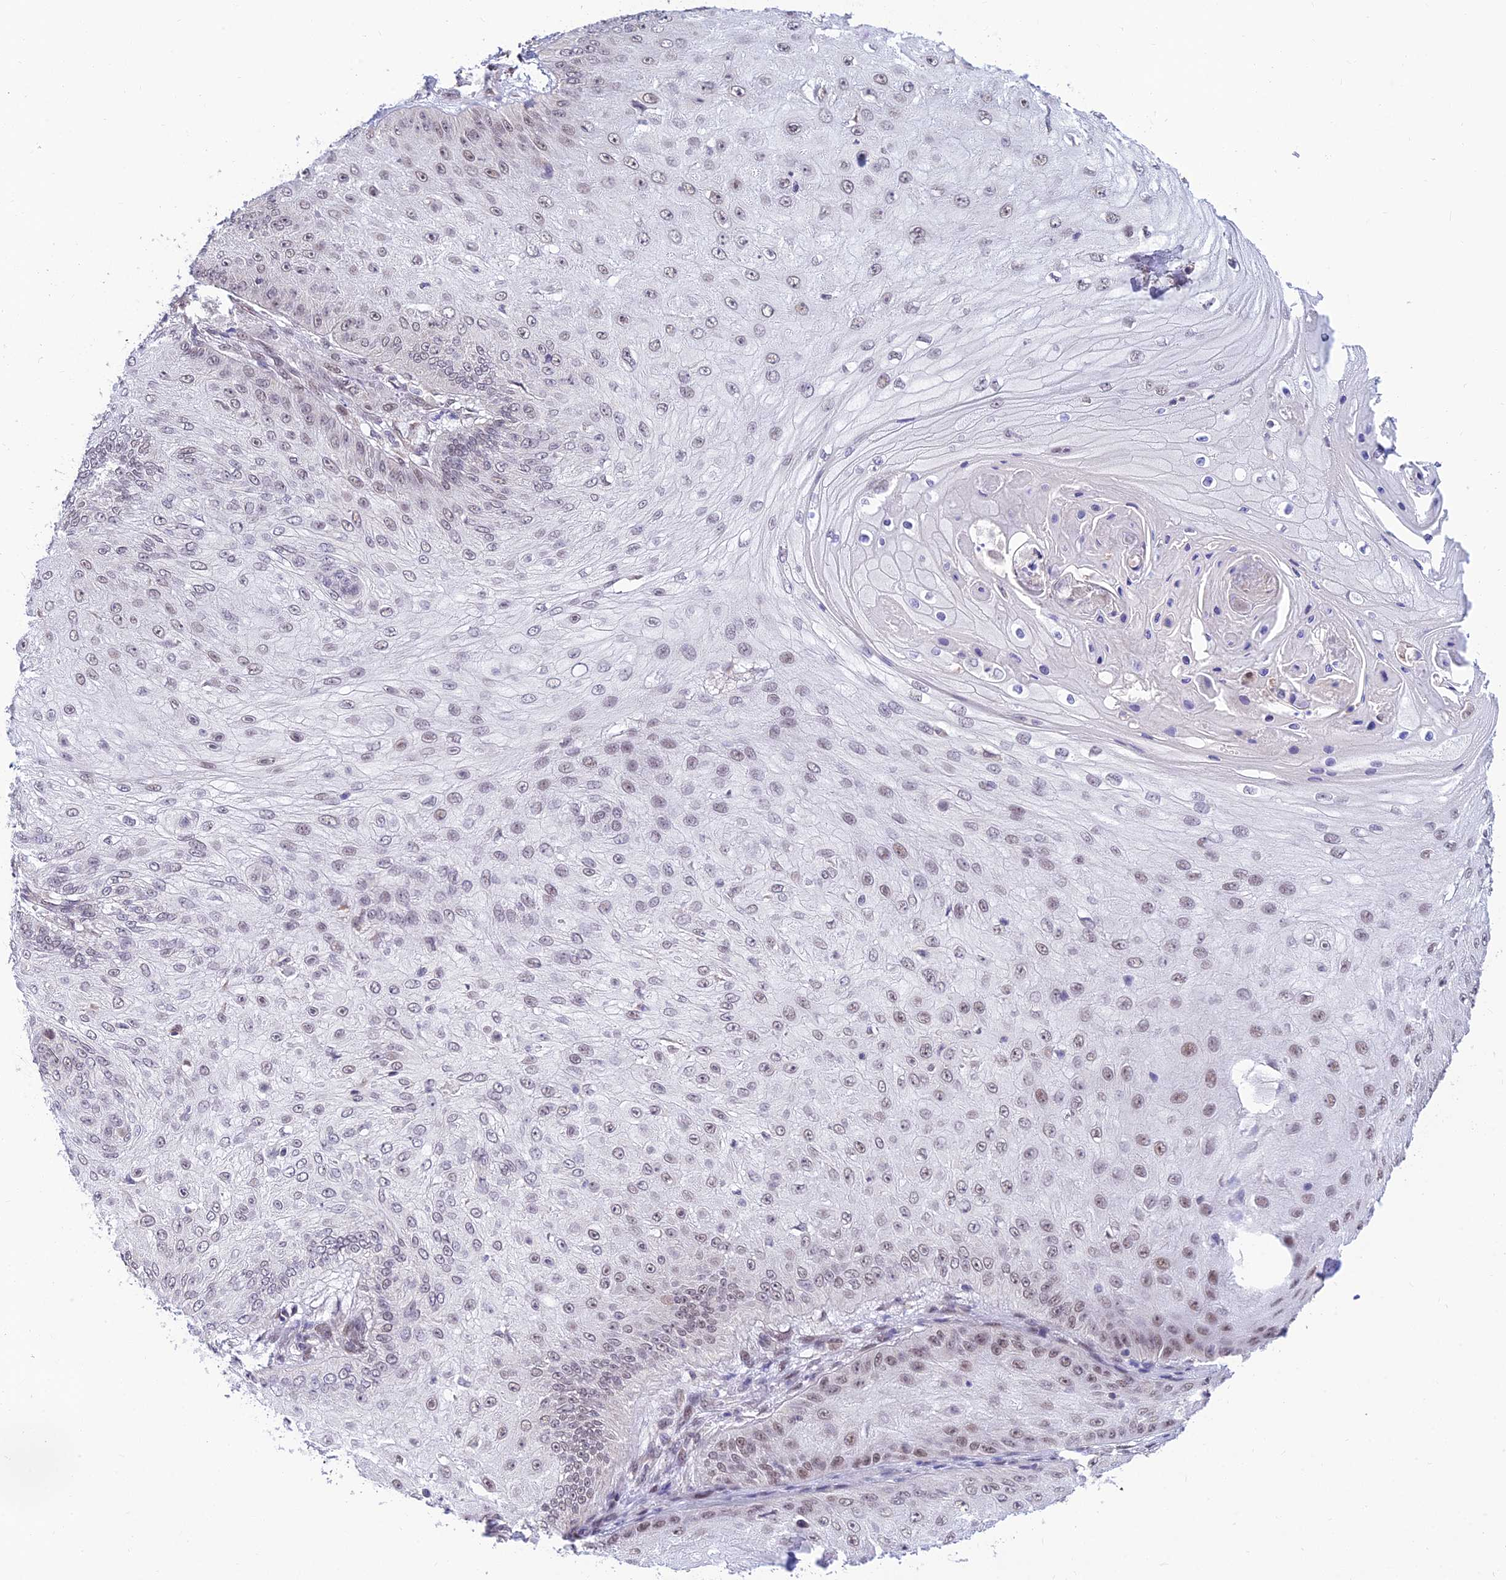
{"staining": {"intensity": "weak", "quantity": "<25%", "location": "nuclear"}, "tissue": "skin cancer", "cell_type": "Tumor cells", "image_type": "cancer", "snomed": [{"axis": "morphology", "description": "Squamous cell carcinoma, NOS"}, {"axis": "topography", "description": "Skin"}], "caption": "Protein analysis of skin cancer exhibits no significant positivity in tumor cells.", "gene": "C2orf49", "patient": {"sex": "male", "age": 70}}